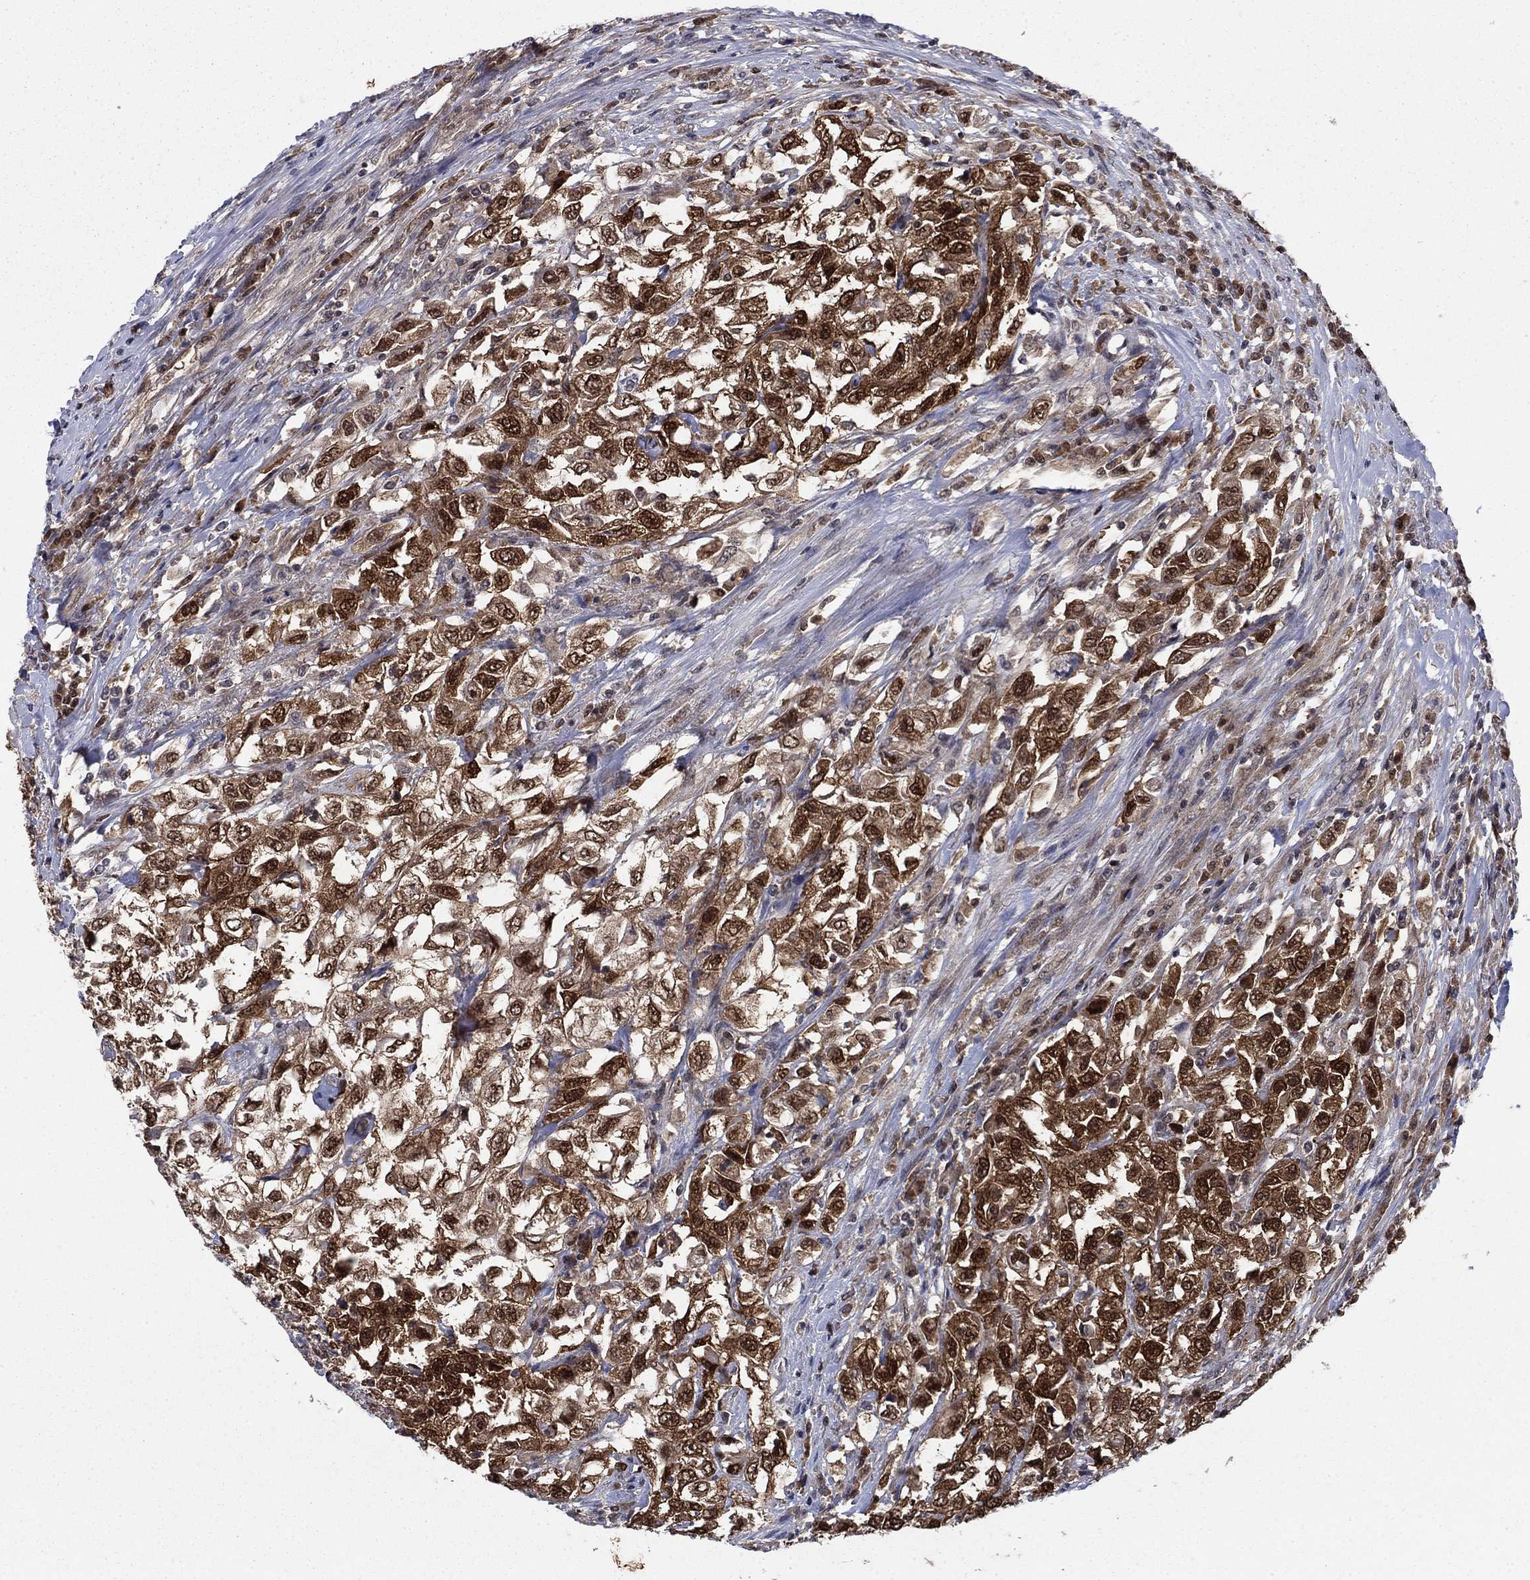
{"staining": {"intensity": "strong", "quantity": ">75%", "location": "cytoplasmic/membranous,nuclear"}, "tissue": "urothelial cancer", "cell_type": "Tumor cells", "image_type": "cancer", "snomed": [{"axis": "morphology", "description": "Urothelial carcinoma, High grade"}, {"axis": "topography", "description": "Urinary bladder"}], "caption": "Urothelial cancer stained with a brown dye displays strong cytoplasmic/membranous and nuclear positive staining in about >75% of tumor cells.", "gene": "FKBP4", "patient": {"sex": "female", "age": 56}}